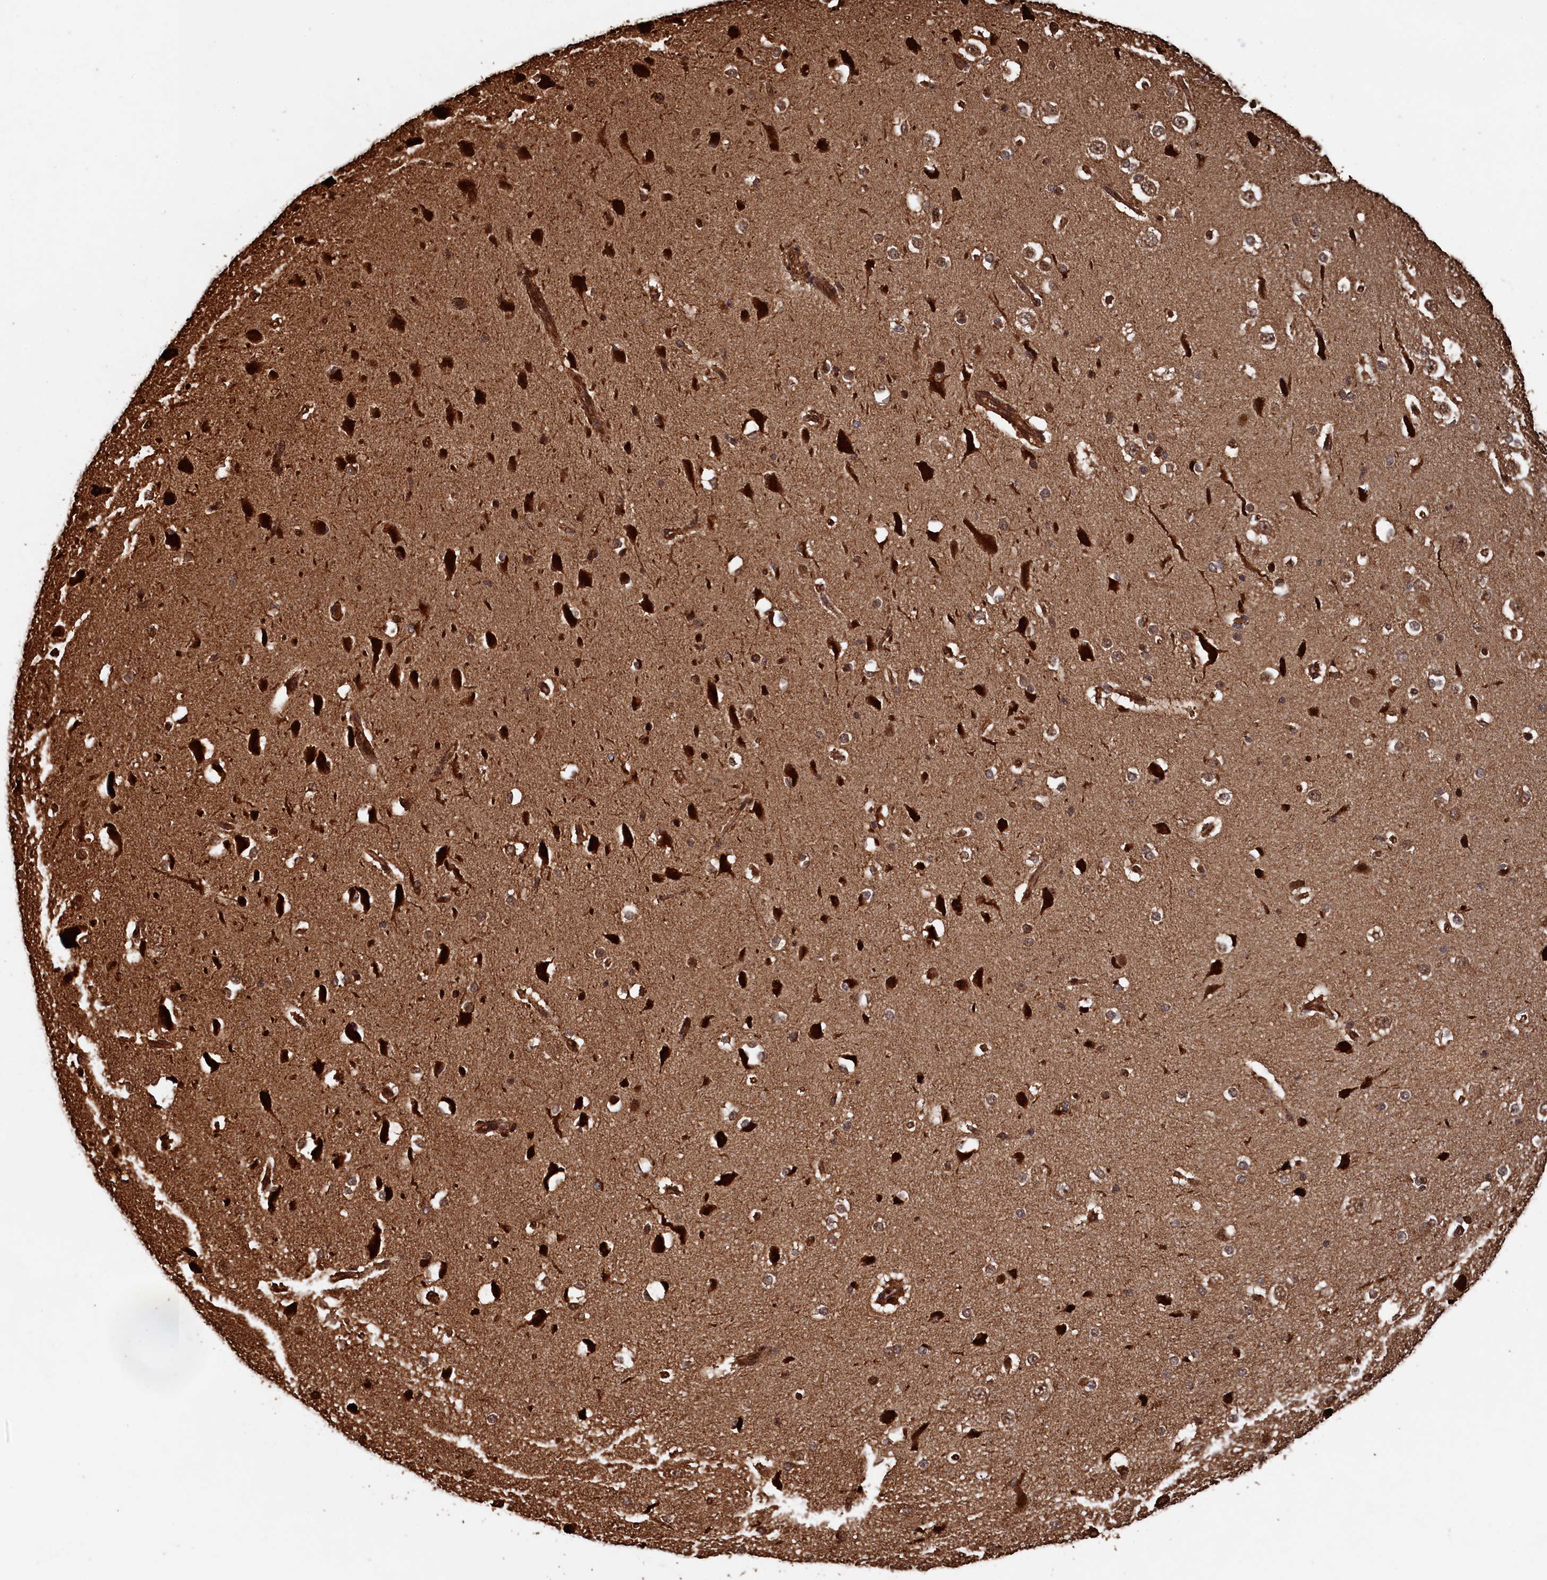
{"staining": {"intensity": "strong", "quantity": ">75%", "location": "cytoplasmic/membranous"}, "tissue": "cerebral cortex", "cell_type": "Endothelial cells", "image_type": "normal", "snomed": [{"axis": "morphology", "description": "Normal tissue, NOS"}, {"axis": "morphology", "description": "Developmental malformation"}, {"axis": "topography", "description": "Cerebral cortex"}], "caption": "A high-resolution histopathology image shows immunohistochemistry (IHC) staining of unremarkable cerebral cortex, which displays strong cytoplasmic/membranous positivity in about >75% of endothelial cells.", "gene": "PIGN", "patient": {"sex": "female", "age": 30}}